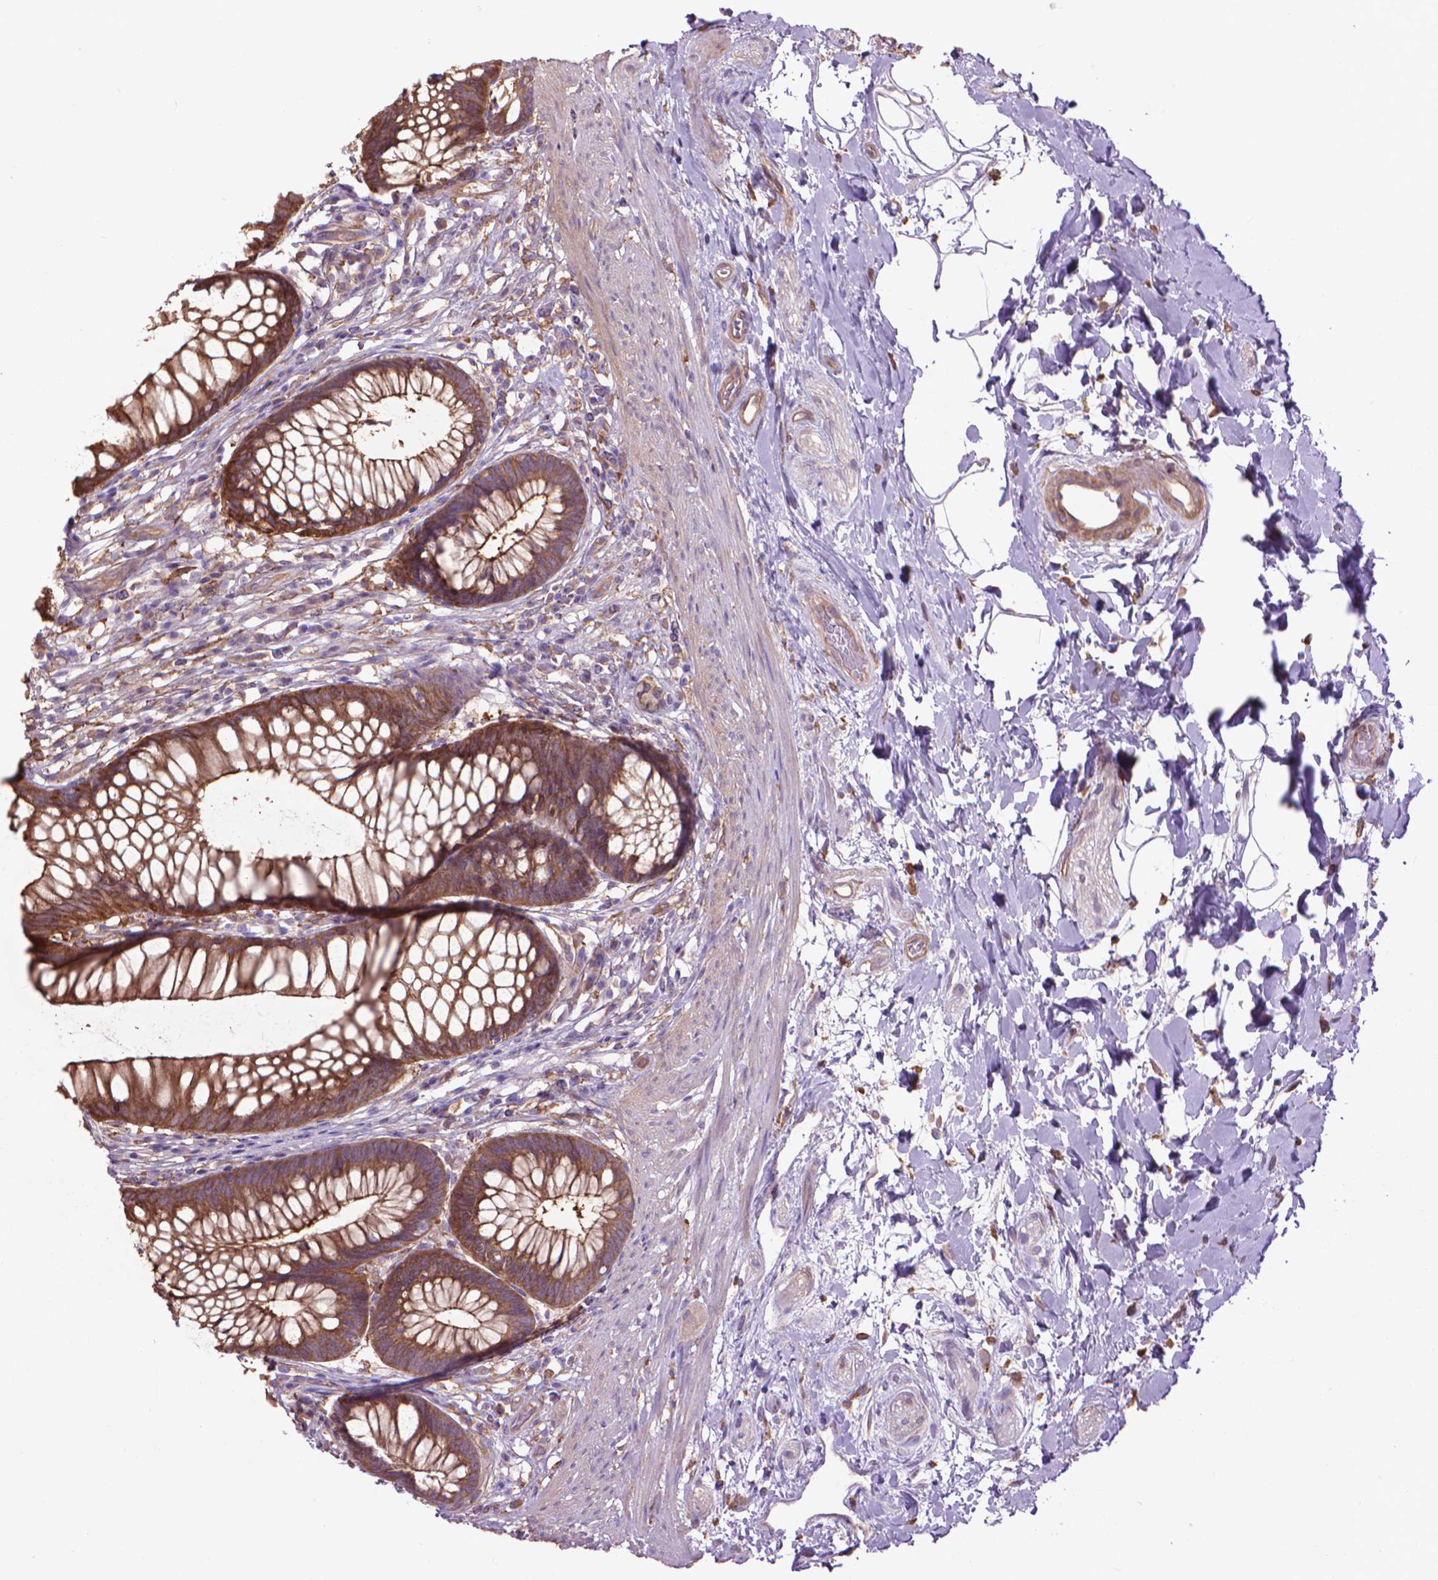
{"staining": {"intensity": "moderate", "quantity": ">75%", "location": "cytoplasmic/membranous"}, "tissue": "rectum", "cell_type": "Glandular cells", "image_type": "normal", "snomed": [{"axis": "morphology", "description": "Normal tissue, NOS"}, {"axis": "topography", "description": "Smooth muscle"}, {"axis": "topography", "description": "Rectum"}], "caption": "A brown stain highlights moderate cytoplasmic/membranous expression of a protein in glandular cells of unremarkable human rectum. (DAB IHC with brightfield microscopy, high magnification).", "gene": "CORO1B", "patient": {"sex": "male", "age": 53}}